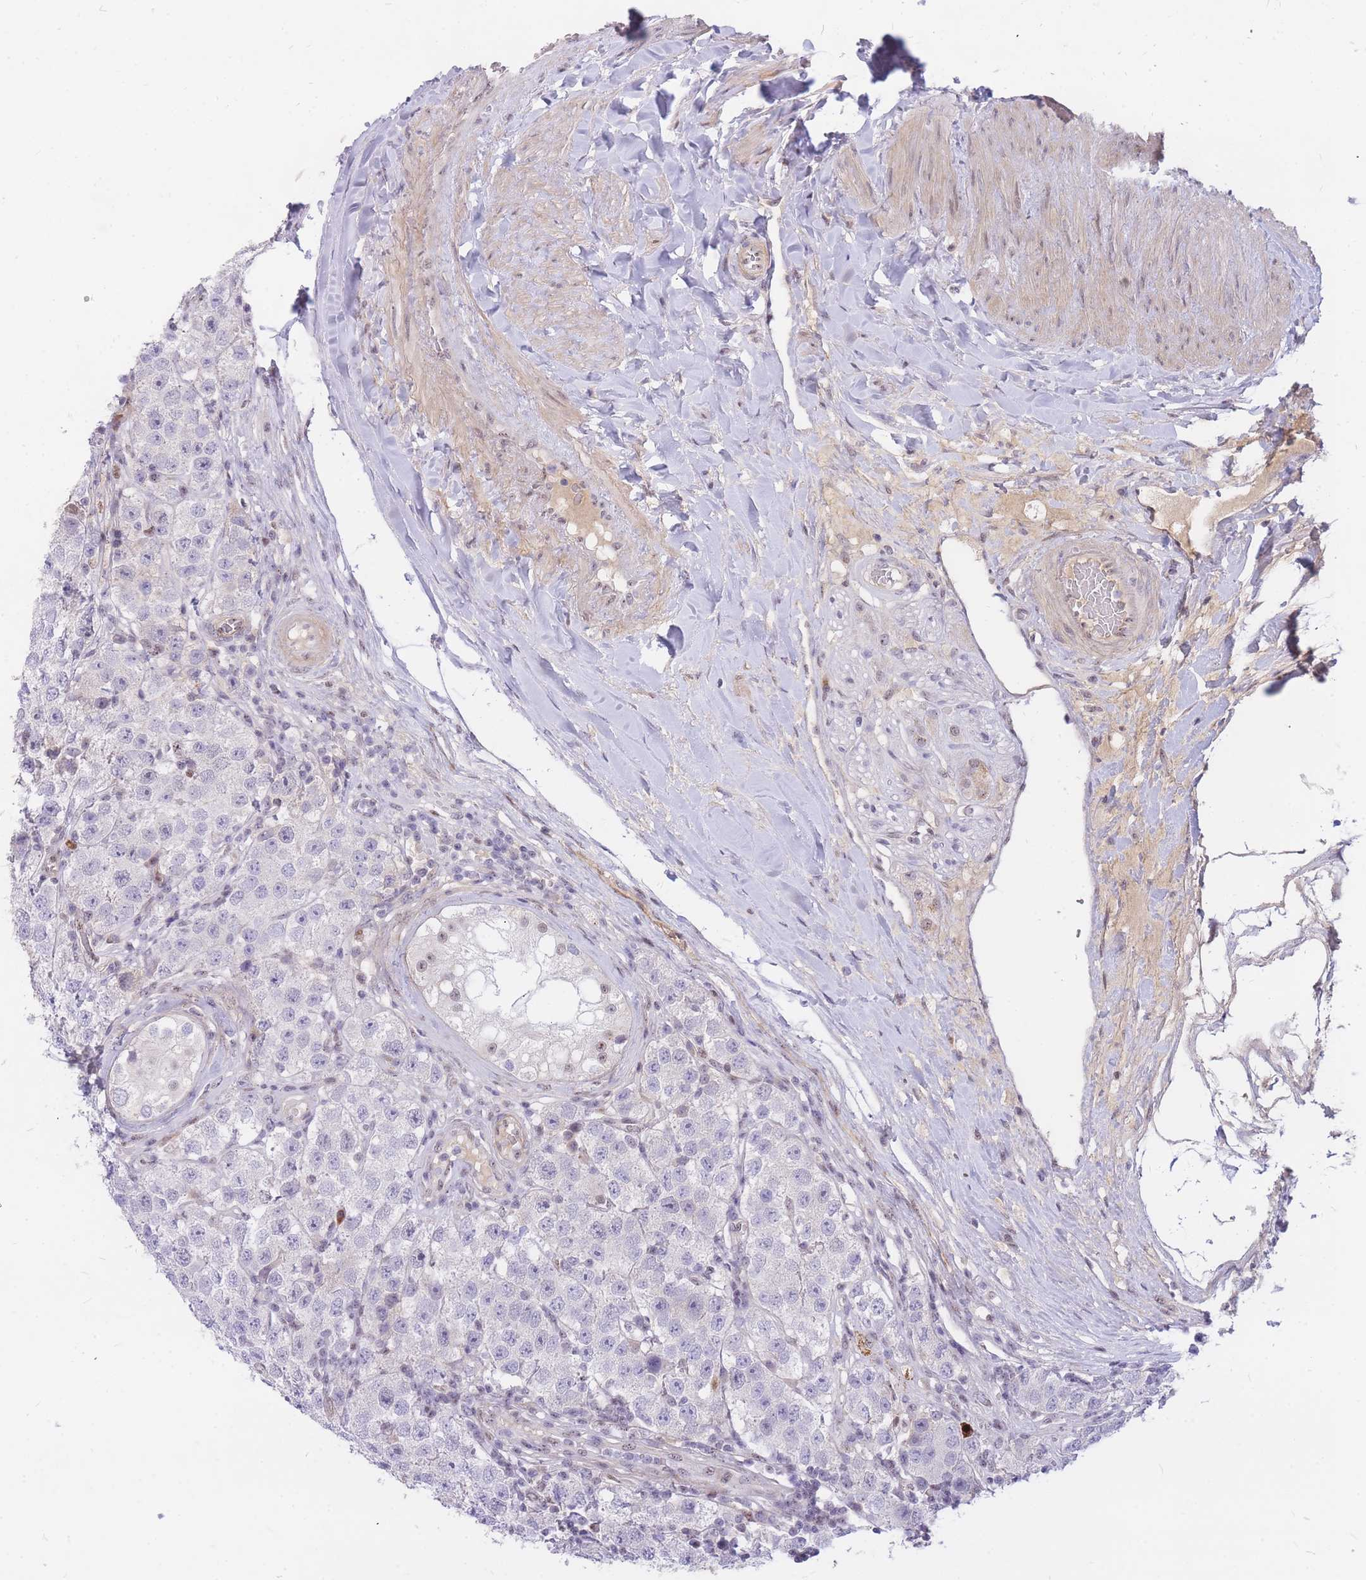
{"staining": {"intensity": "negative", "quantity": "none", "location": "none"}, "tissue": "testis cancer", "cell_type": "Tumor cells", "image_type": "cancer", "snomed": [{"axis": "morphology", "description": "Seminoma, NOS"}, {"axis": "topography", "description": "Testis"}], "caption": "Tumor cells show no significant protein positivity in testis cancer (seminoma).", "gene": "TLE2", "patient": {"sex": "male", "age": 34}}